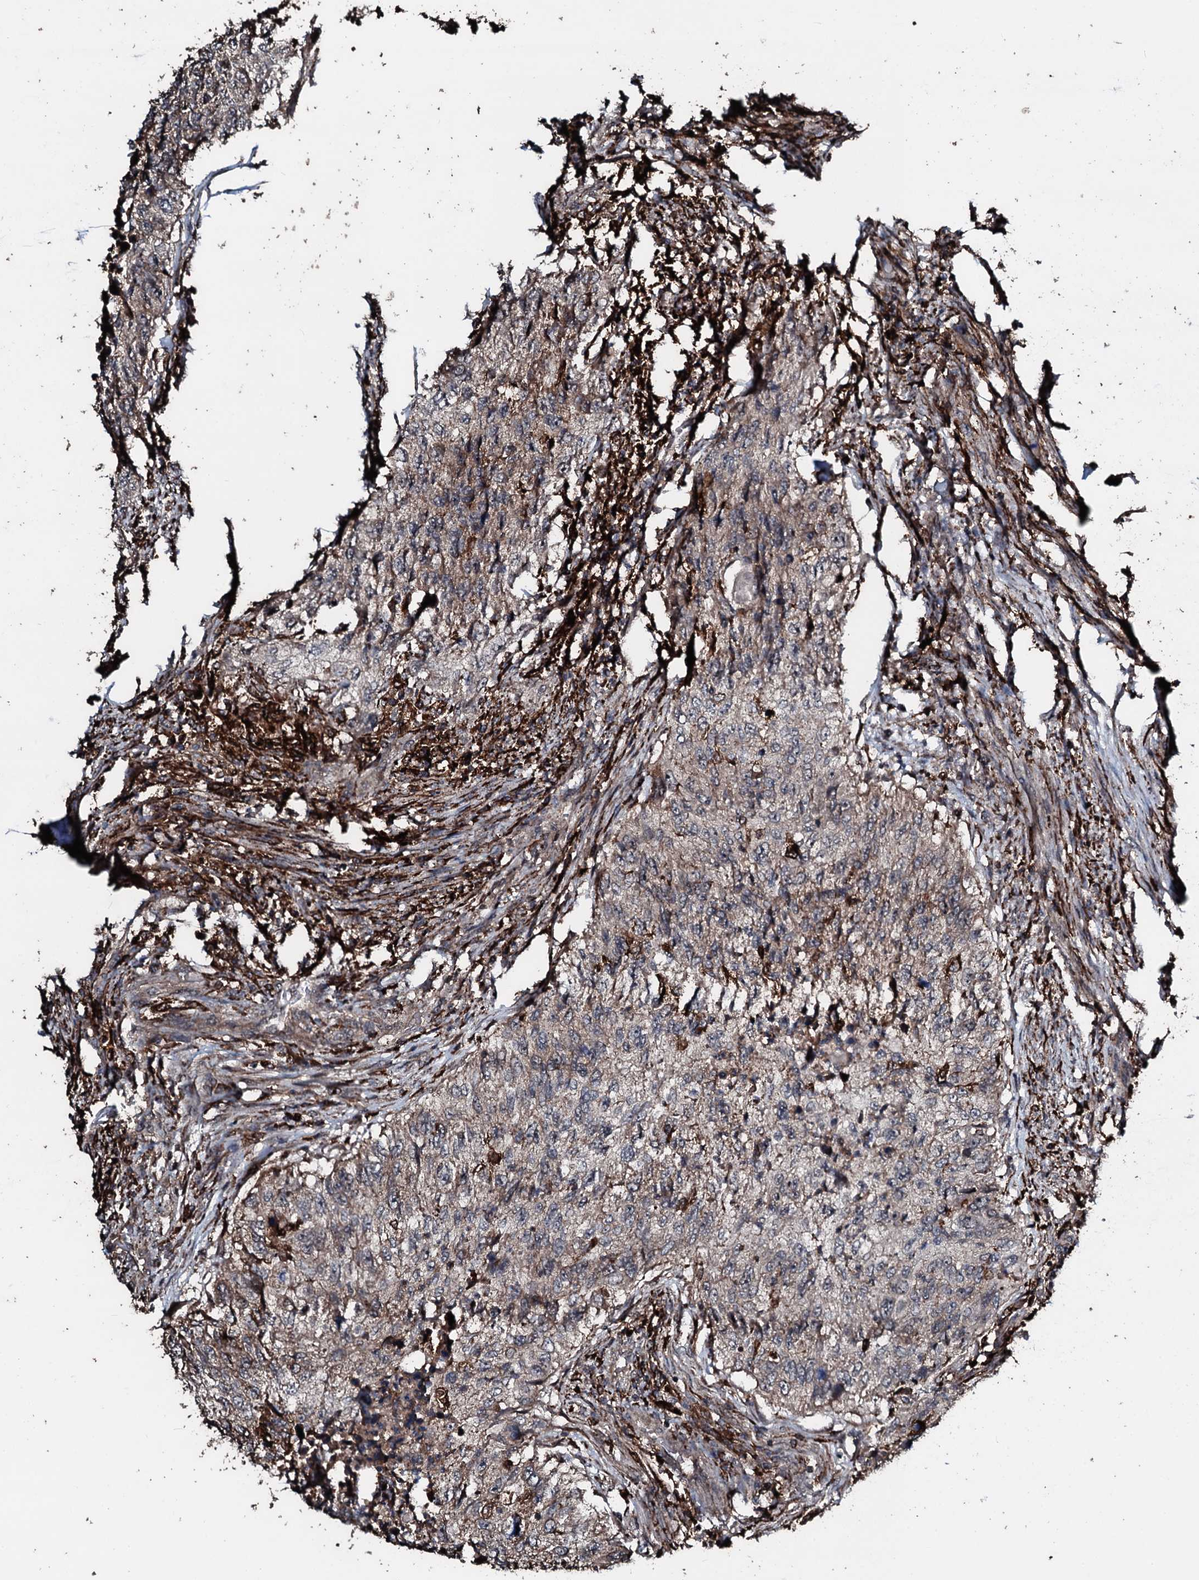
{"staining": {"intensity": "weak", "quantity": "25%-75%", "location": "cytoplasmic/membranous"}, "tissue": "urothelial cancer", "cell_type": "Tumor cells", "image_type": "cancer", "snomed": [{"axis": "morphology", "description": "Urothelial carcinoma, High grade"}, {"axis": "topography", "description": "Urinary bladder"}], "caption": "A low amount of weak cytoplasmic/membranous positivity is identified in approximately 25%-75% of tumor cells in urothelial cancer tissue.", "gene": "TPGS2", "patient": {"sex": "female", "age": 60}}